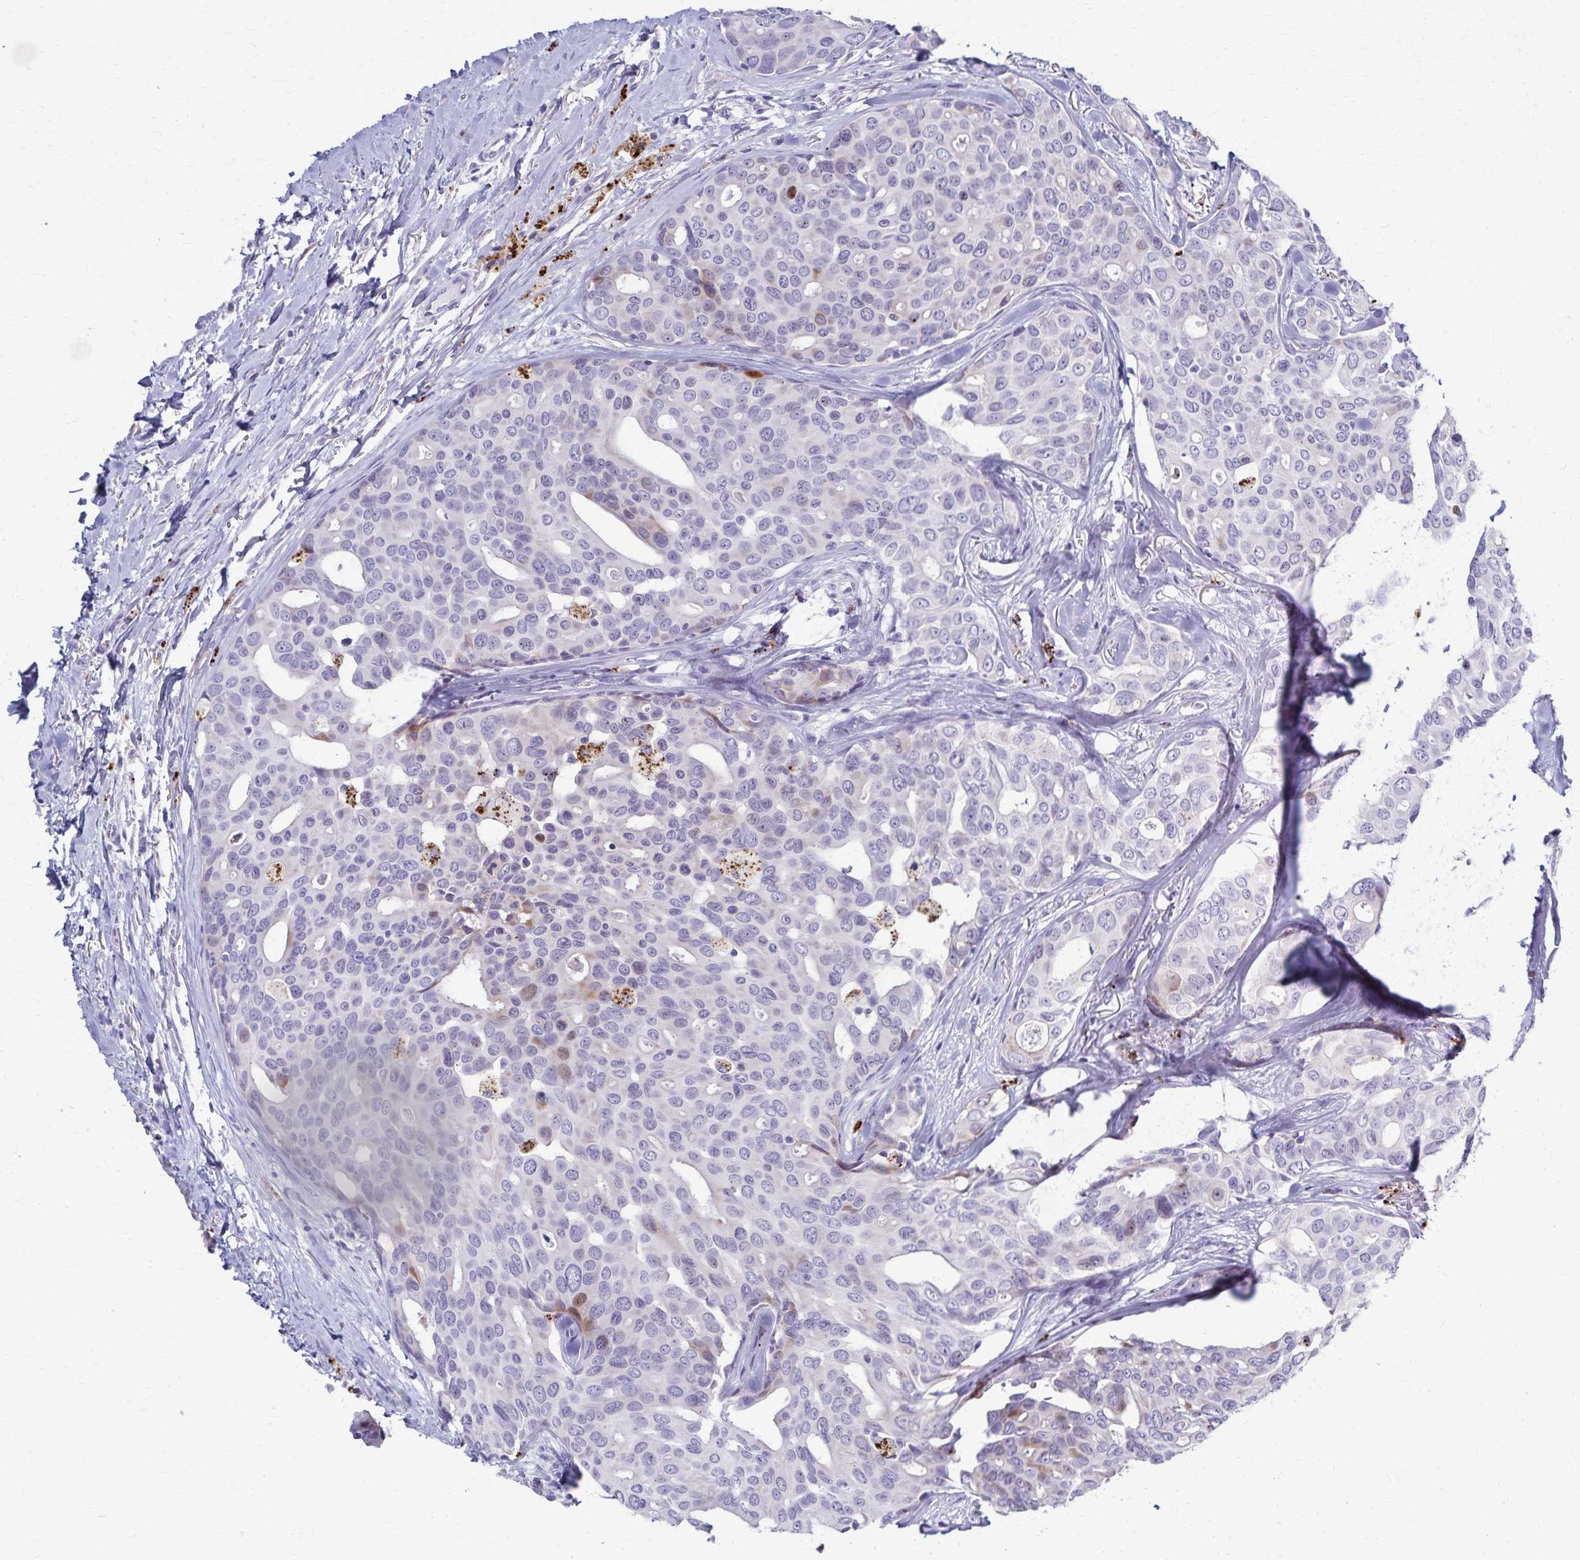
{"staining": {"intensity": "negative", "quantity": "none", "location": "none"}, "tissue": "breast cancer", "cell_type": "Tumor cells", "image_type": "cancer", "snomed": [{"axis": "morphology", "description": "Duct carcinoma"}, {"axis": "topography", "description": "Breast"}], "caption": "The histopathology image reveals no staining of tumor cells in breast infiltrating ductal carcinoma.", "gene": "TMEM60", "patient": {"sex": "female", "age": 54}}